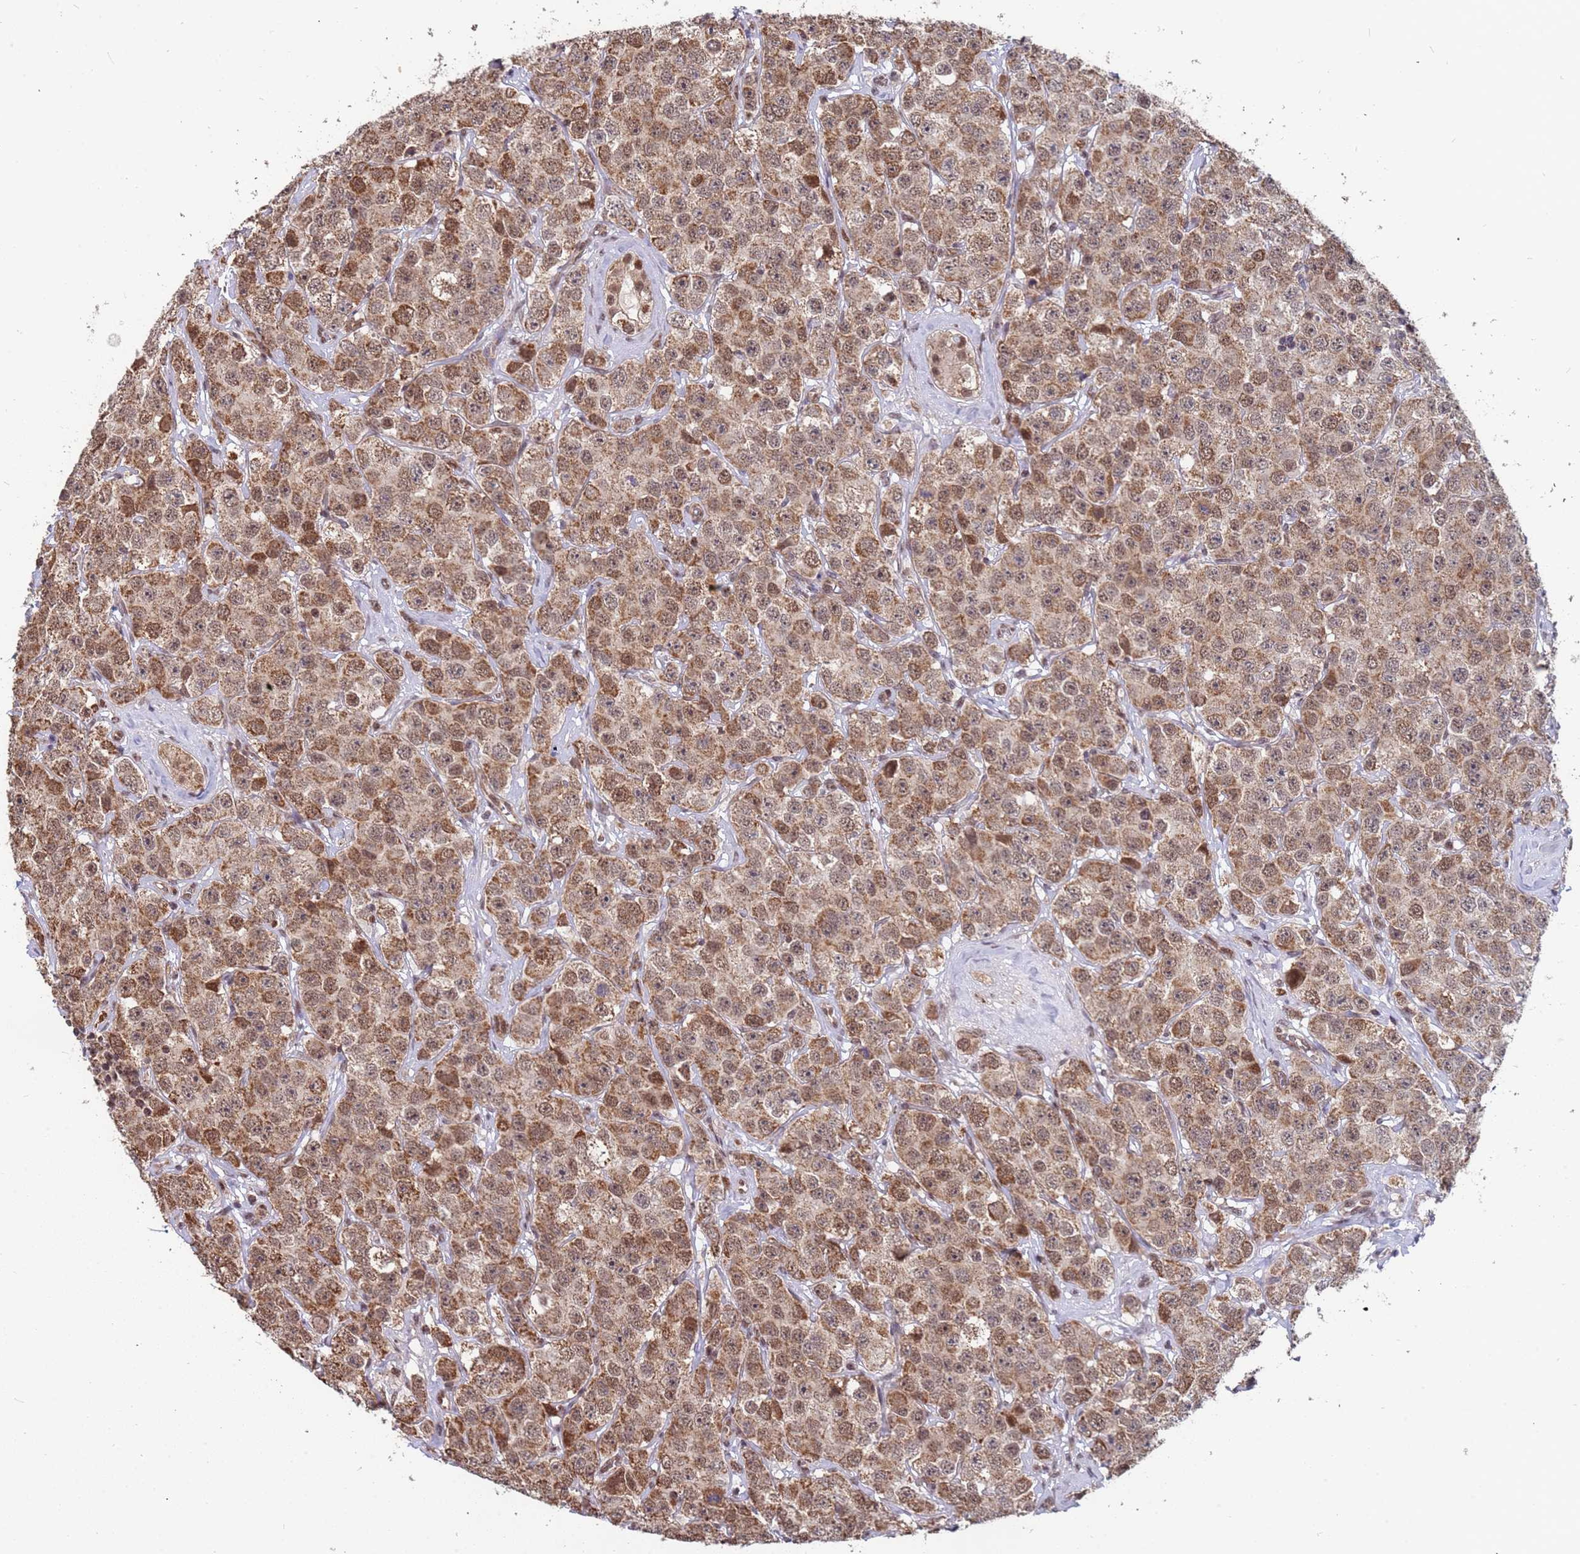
{"staining": {"intensity": "moderate", "quantity": ">75%", "location": "cytoplasmic/membranous,nuclear"}, "tissue": "testis cancer", "cell_type": "Tumor cells", "image_type": "cancer", "snomed": [{"axis": "morphology", "description": "Seminoma, NOS"}, {"axis": "topography", "description": "Testis"}], "caption": "A photomicrograph of seminoma (testis) stained for a protein exhibits moderate cytoplasmic/membranous and nuclear brown staining in tumor cells.", "gene": "DENND2B", "patient": {"sex": "male", "age": 28}}